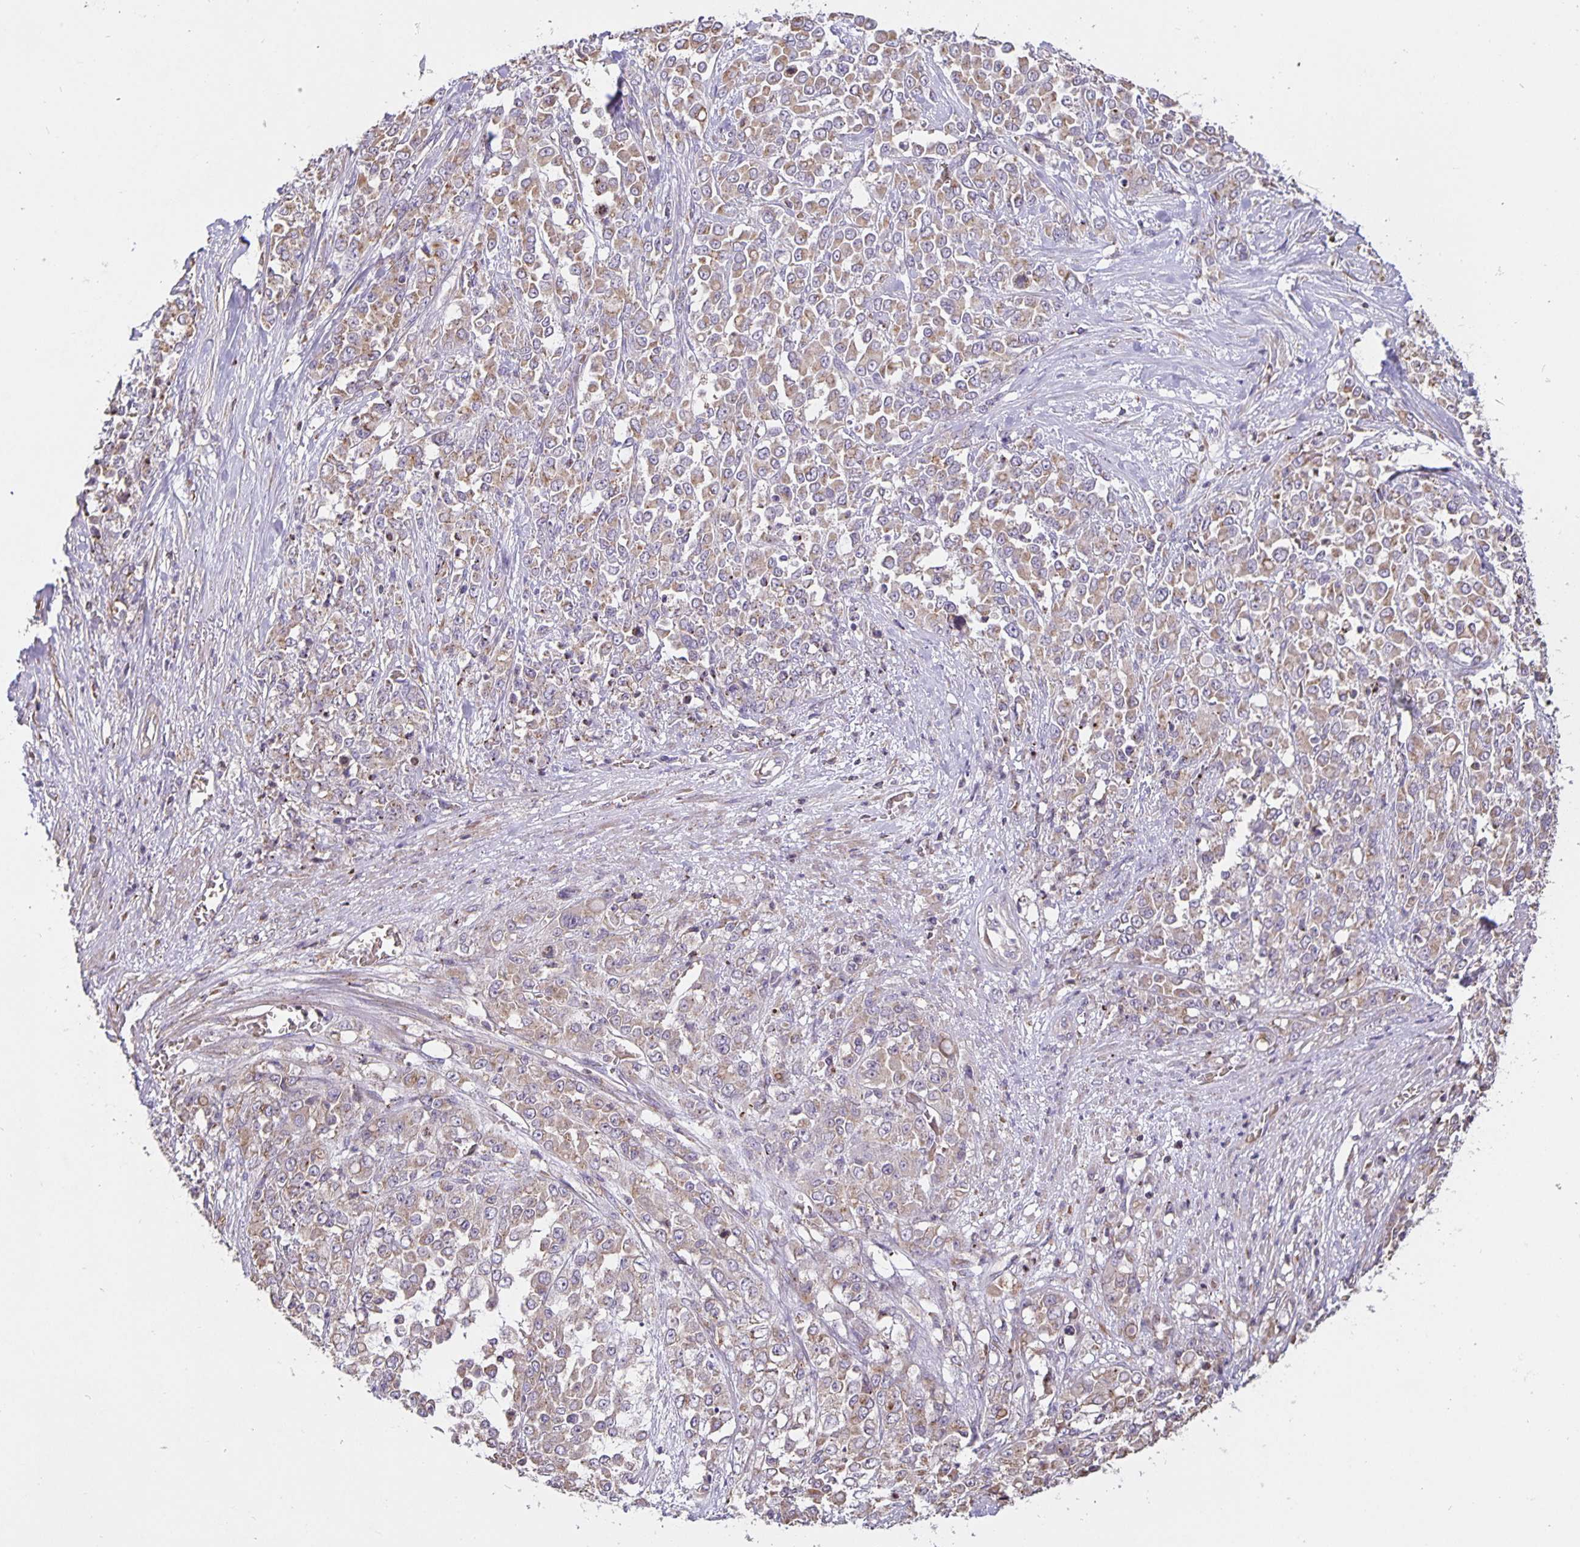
{"staining": {"intensity": "moderate", "quantity": ">75%", "location": "cytoplasmic/membranous"}, "tissue": "stomach cancer", "cell_type": "Tumor cells", "image_type": "cancer", "snomed": [{"axis": "morphology", "description": "Adenocarcinoma, NOS"}, {"axis": "topography", "description": "Stomach"}], "caption": "Human stomach cancer stained for a protein (brown) displays moderate cytoplasmic/membranous positive expression in approximately >75% of tumor cells.", "gene": "TMEM71", "patient": {"sex": "female", "age": 76}}